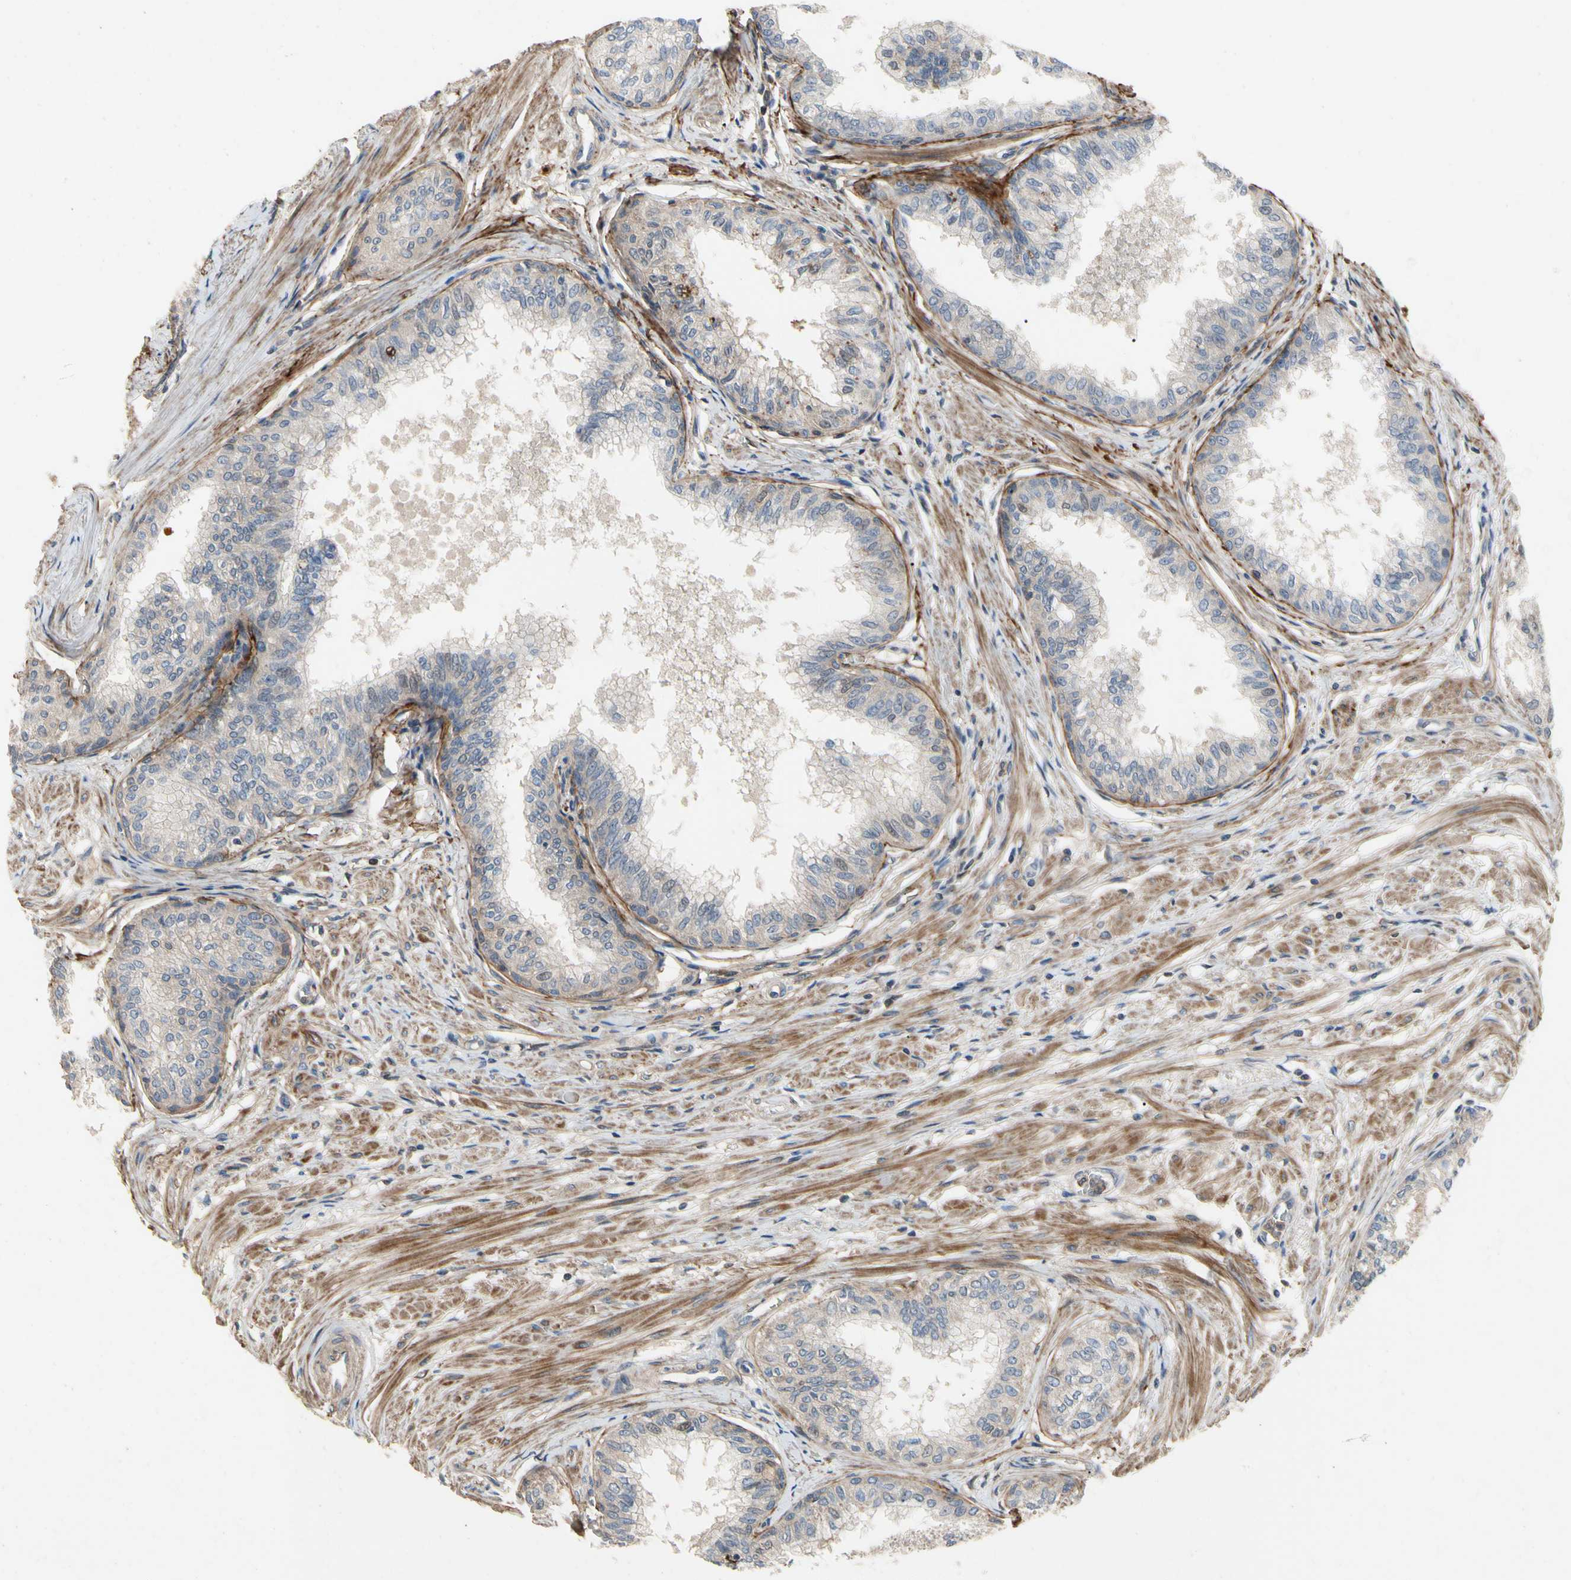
{"staining": {"intensity": "negative", "quantity": "none", "location": "none"}, "tissue": "prostate", "cell_type": "Glandular cells", "image_type": "normal", "snomed": [{"axis": "morphology", "description": "Normal tissue, NOS"}, {"axis": "topography", "description": "Prostate"}, {"axis": "topography", "description": "Seminal veicle"}], "caption": "Human prostate stained for a protein using immunohistochemistry (IHC) shows no positivity in glandular cells.", "gene": "CRTAC1", "patient": {"sex": "male", "age": 60}}